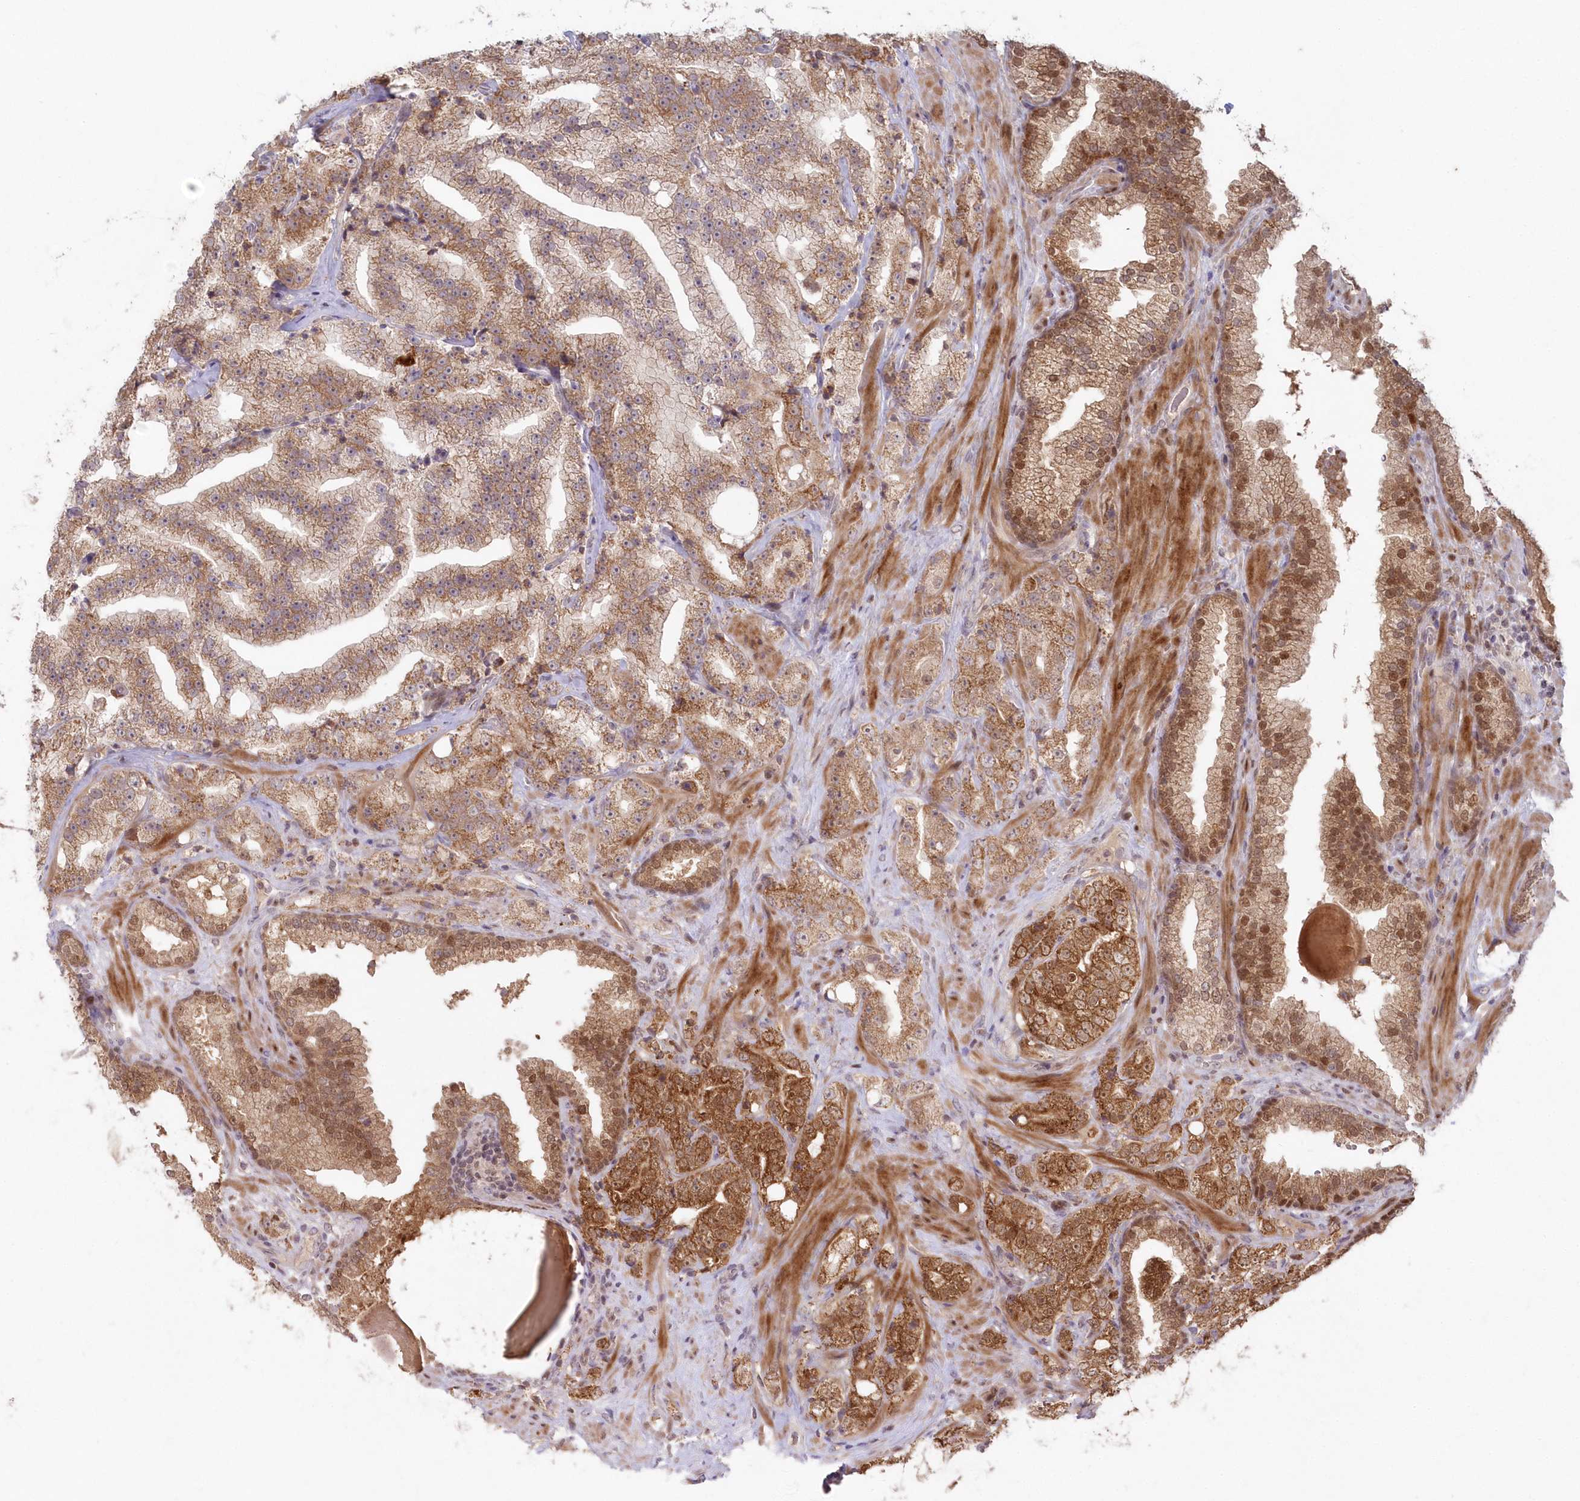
{"staining": {"intensity": "moderate", "quantity": ">75%", "location": "cytoplasmic/membranous,nuclear"}, "tissue": "prostate cancer", "cell_type": "Tumor cells", "image_type": "cancer", "snomed": [{"axis": "morphology", "description": "Adenocarcinoma, High grade"}, {"axis": "topography", "description": "Prostate"}], "caption": "Immunohistochemistry histopathology image of human prostate high-grade adenocarcinoma stained for a protein (brown), which reveals medium levels of moderate cytoplasmic/membranous and nuclear expression in approximately >75% of tumor cells.", "gene": "ASCC1", "patient": {"sex": "male", "age": 64}}